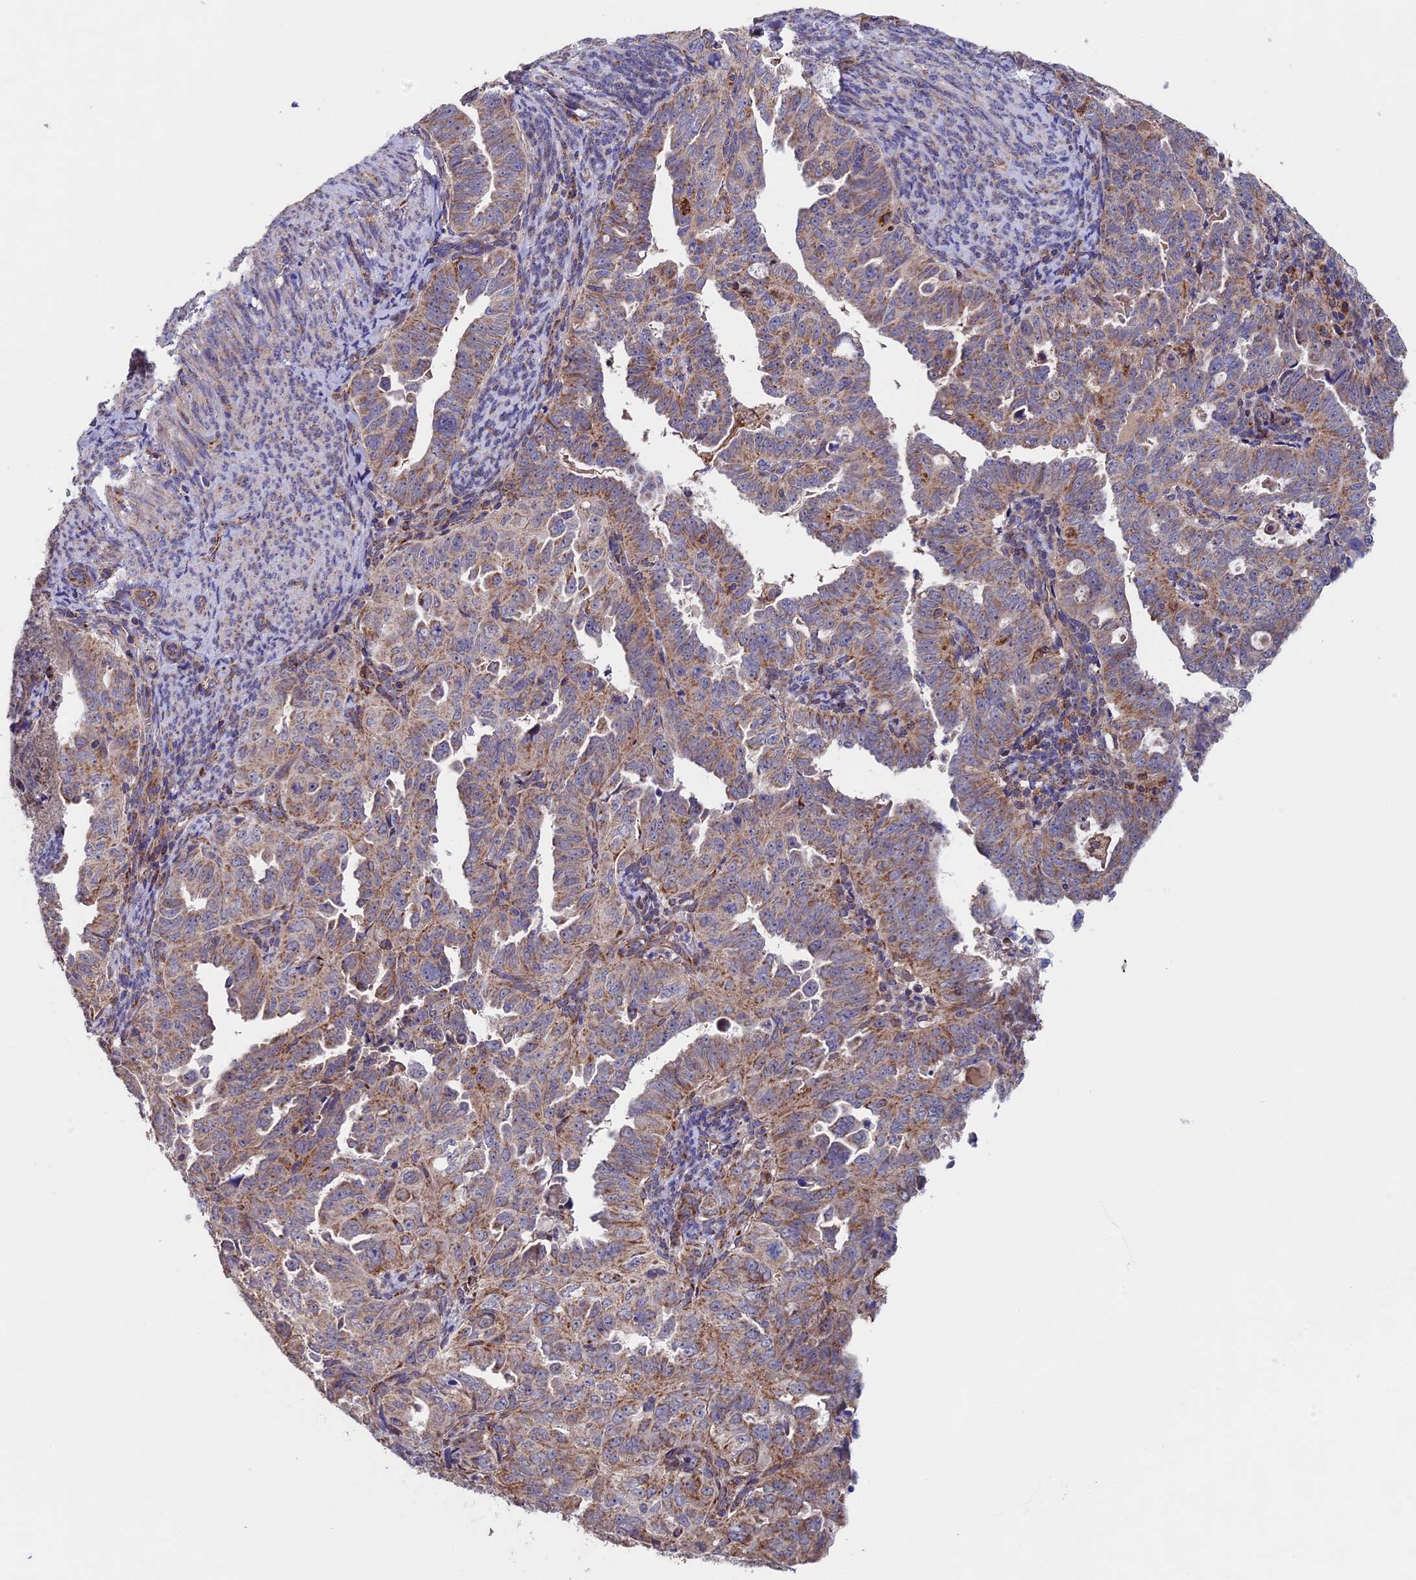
{"staining": {"intensity": "moderate", "quantity": "25%-75%", "location": "cytoplasmic/membranous"}, "tissue": "endometrial cancer", "cell_type": "Tumor cells", "image_type": "cancer", "snomed": [{"axis": "morphology", "description": "Adenocarcinoma, NOS"}, {"axis": "topography", "description": "Endometrium"}], "caption": "Moderate cytoplasmic/membranous staining is present in about 25%-75% of tumor cells in endometrial adenocarcinoma. Nuclei are stained in blue.", "gene": "RNF17", "patient": {"sex": "female", "age": 65}}